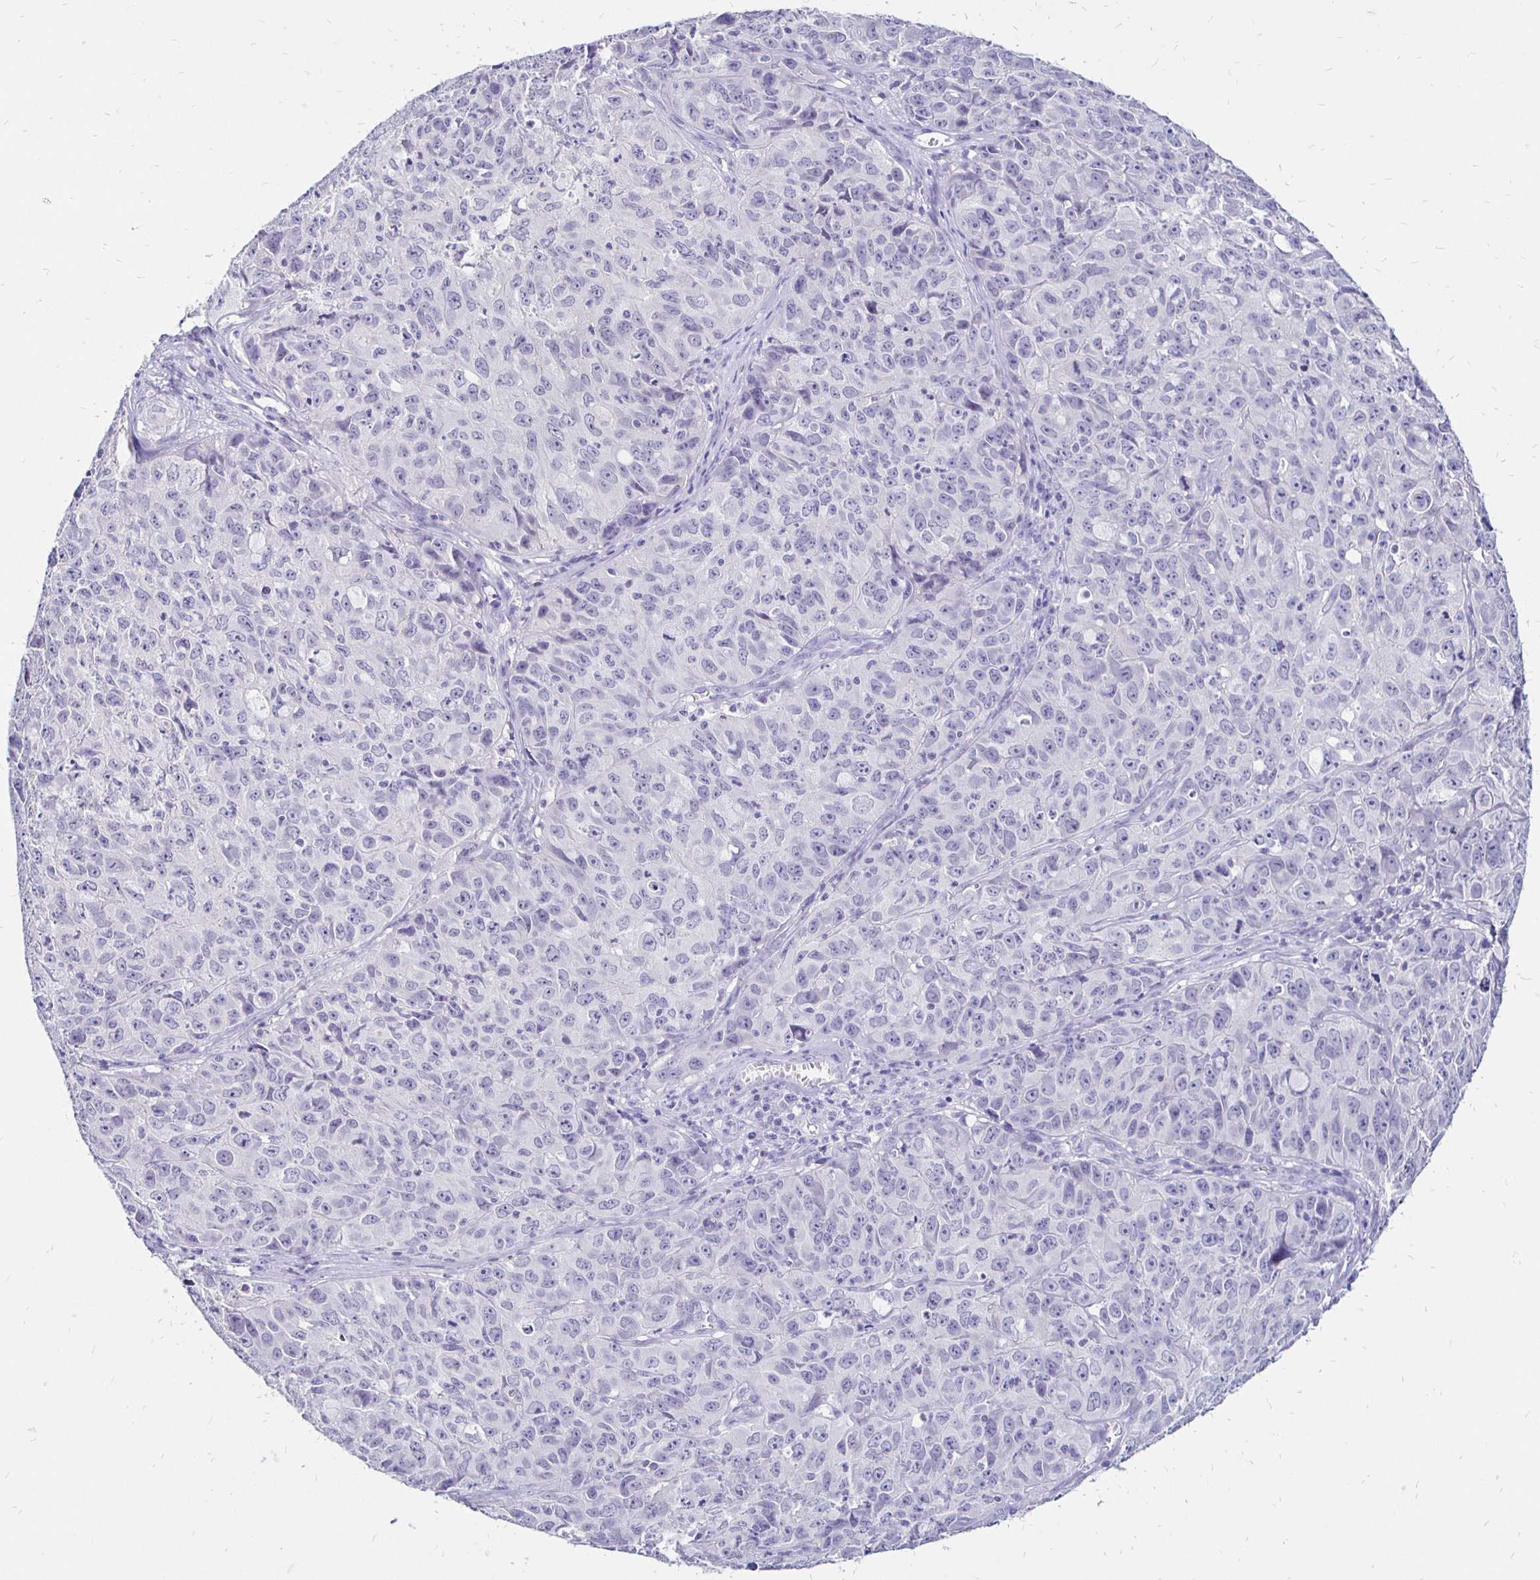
{"staining": {"intensity": "negative", "quantity": "none", "location": "none"}, "tissue": "cervical cancer", "cell_type": "Tumor cells", "image_type": "cancer", "snomed": [{"axis": "morphology", "description": "Squamous cell carcinoma, NOS"}, {"axis": "topography", "description": "Cervix"}], "caption": "There is no significant positivity in tumor cells of cervical cancer (squamous cell carcinoma).", "gene": "IRGC", "patient": {"sex": "female", "age": 28}}